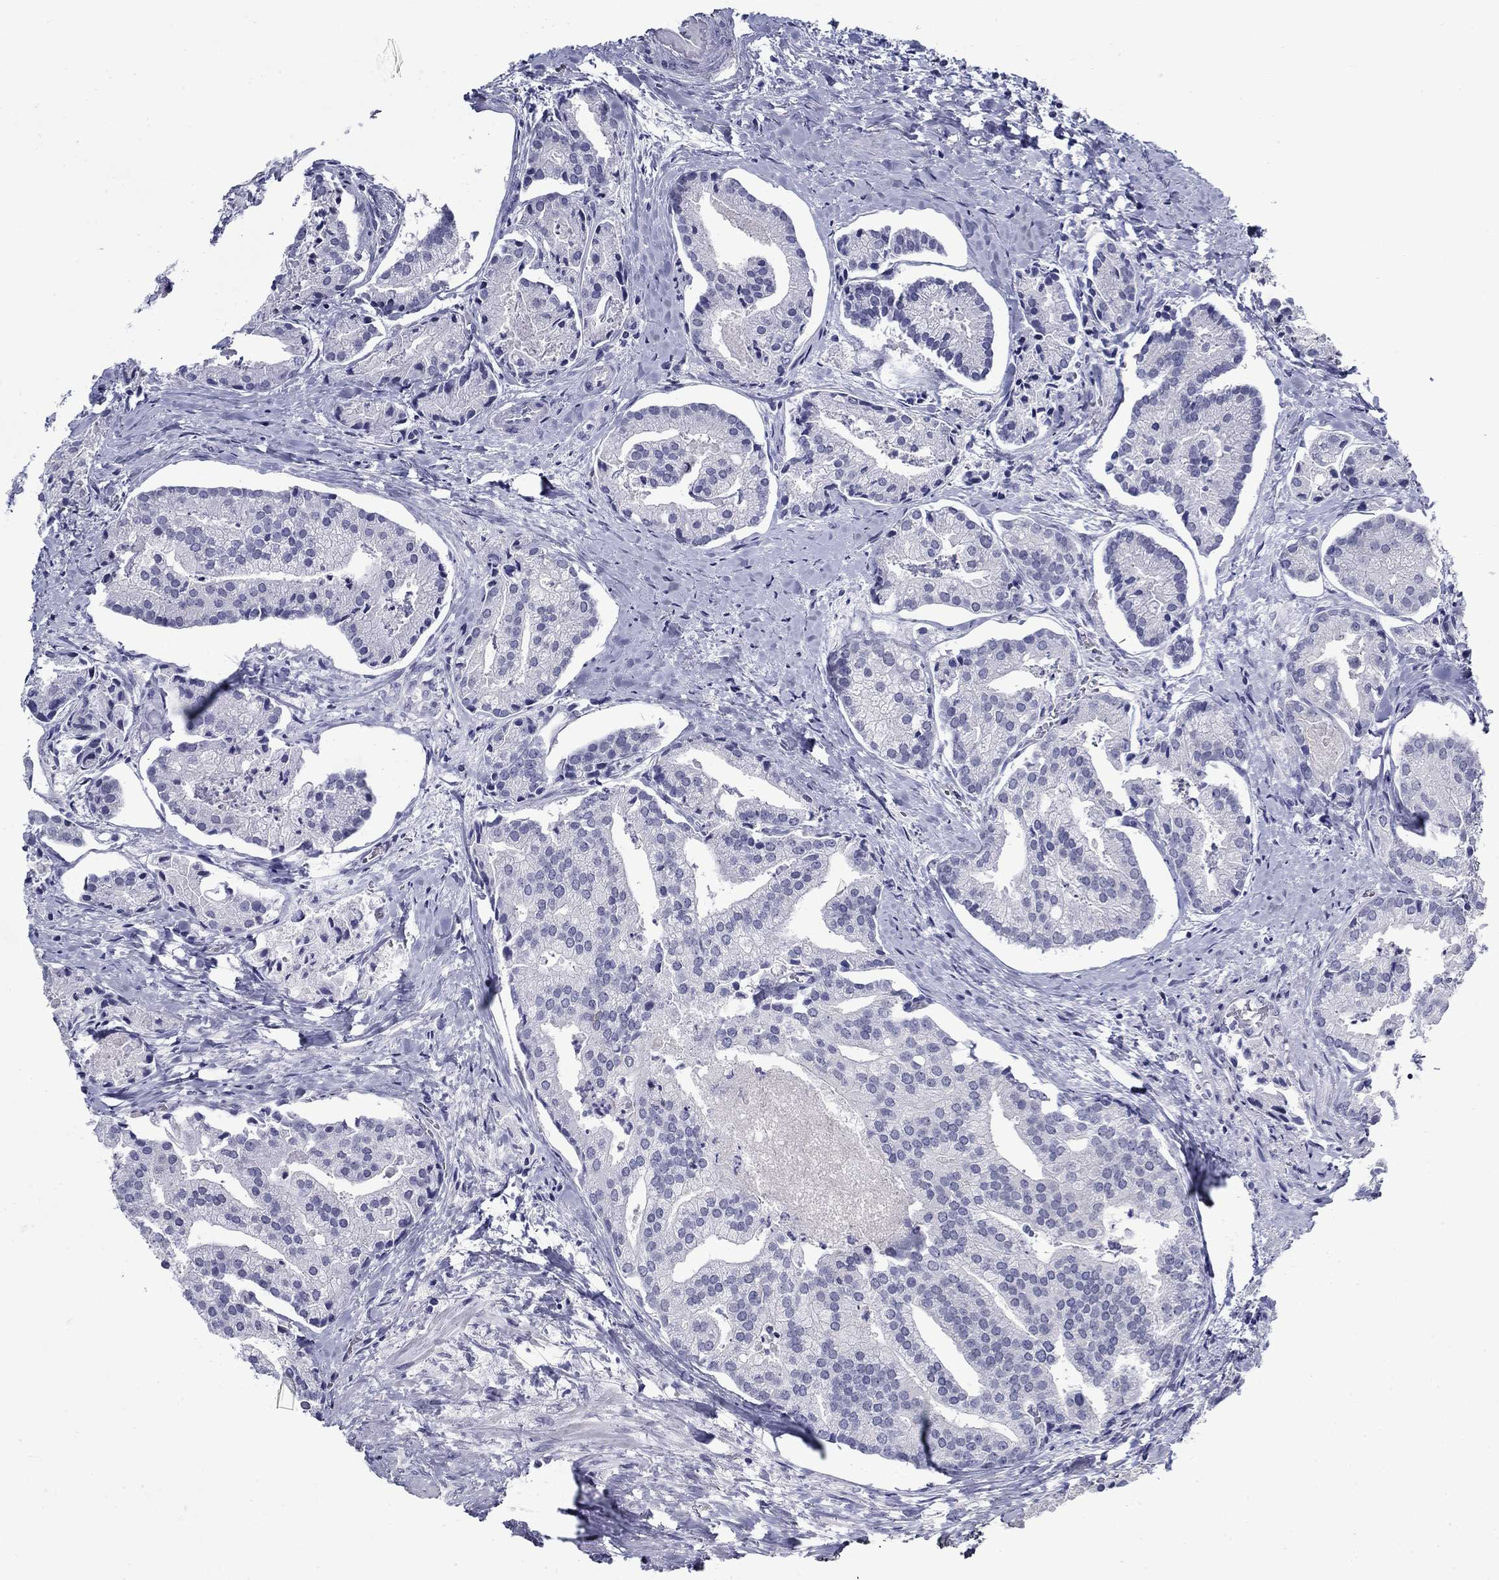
{"staining": {"intensity": "negative", "quantity": "none", "location": "none"}, "tissue": "prostate cancer", "cell_type": "Tumor cells", "image_type": "cancer", "snomed": [{"axis": "morphology", "description": "Adenocarcinoma, NOS"}, {"axis": "topography", "description": "Prostate and seminal vesicle, NOS"}, {"axis": "topography", "description": "Prostate"}], "caption": "The immunohistochemistry micrograph has no significant positivity in tumor cells of adenocarcinoma (prostate) tissue.", "gene": "C4orf19", "patient": {"sex": "male", "age": 44}}